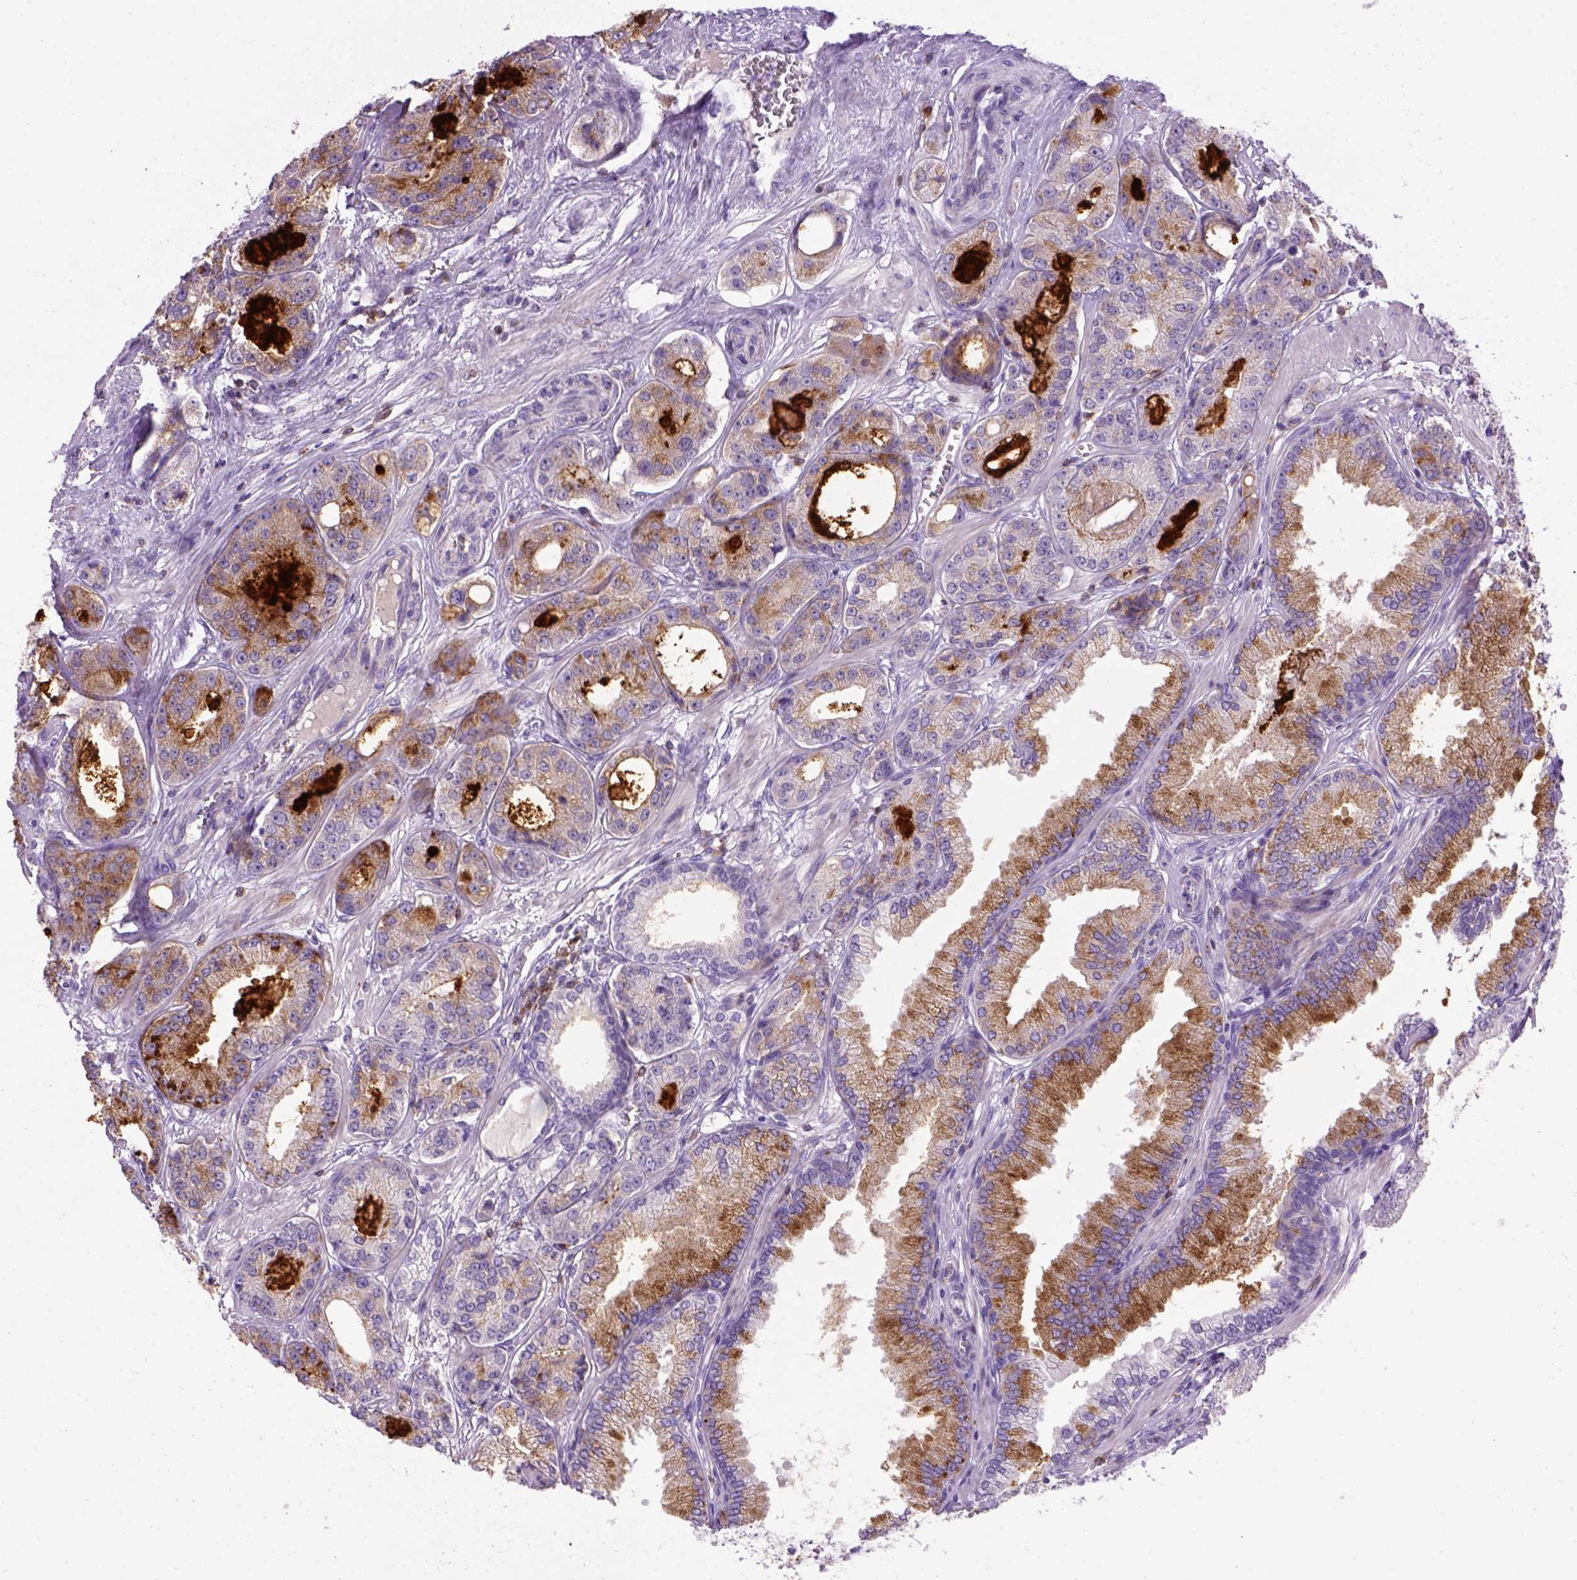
{"staining": {"intensity": "moderate", "quantity": ">75%", "location": "cytoplasmic/membranous"}, "tissue": "prostate cancer", "cell_type": "Tumor cells", "image_type": "cancer", "snomed": [{"axis": "morphology", "description": "Adenocarcinoma, NOS"}, {"axis": "topography", "description": "Prostate"}], "caption": "Immunohistochemistry (IHC) micrograph of human prostate adenocarcinoma stained for a protein (brown), which demonstrates medium levels of moderate cytoplasmic/membranous positivity in approximately >75% of tumor cells.", "gene": "CD3E", "patient": {"sex": "male", "age": 64}}